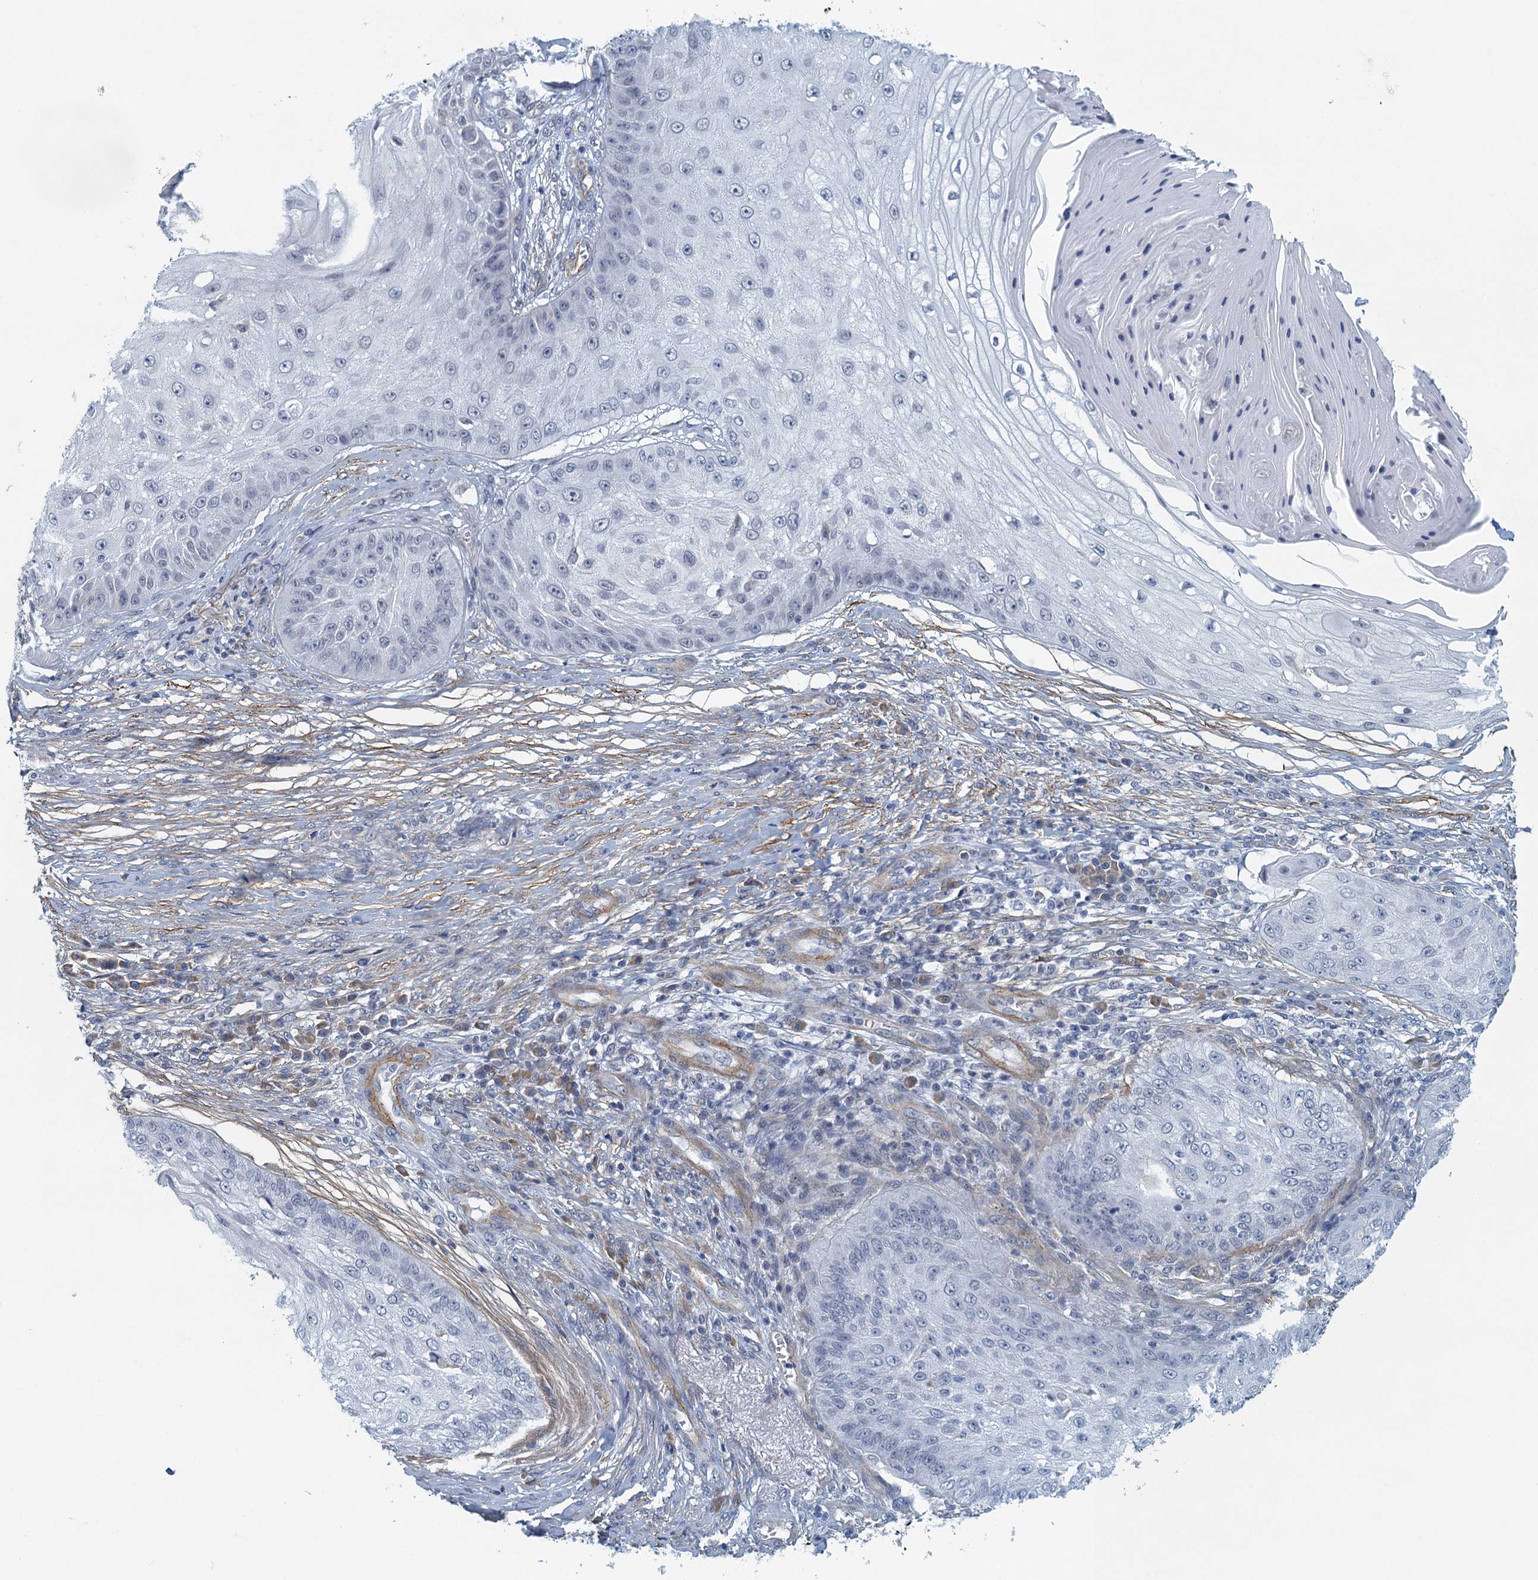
{"staining": {"intensity": "negative", "quantity": "none", "location": "none"}, "tissue": "skin cancer", "cell_type": "Tumor cells", "image_type": "cancer", "snomed": [{"axis": "morphology", "description": "Squamous cell carcinoma, NOS"}, {"axis": "topography", "description": "Skin"}], "caption": "An immunohistochemistry (IHC) image of skin cancer (squamous cell carcinoma) is shown. There is no staining in tumor cells of skin cancer (squamous cell carcinoma).", "gene": "ALG2", "patient": {"sex": "male", "age": 70}}